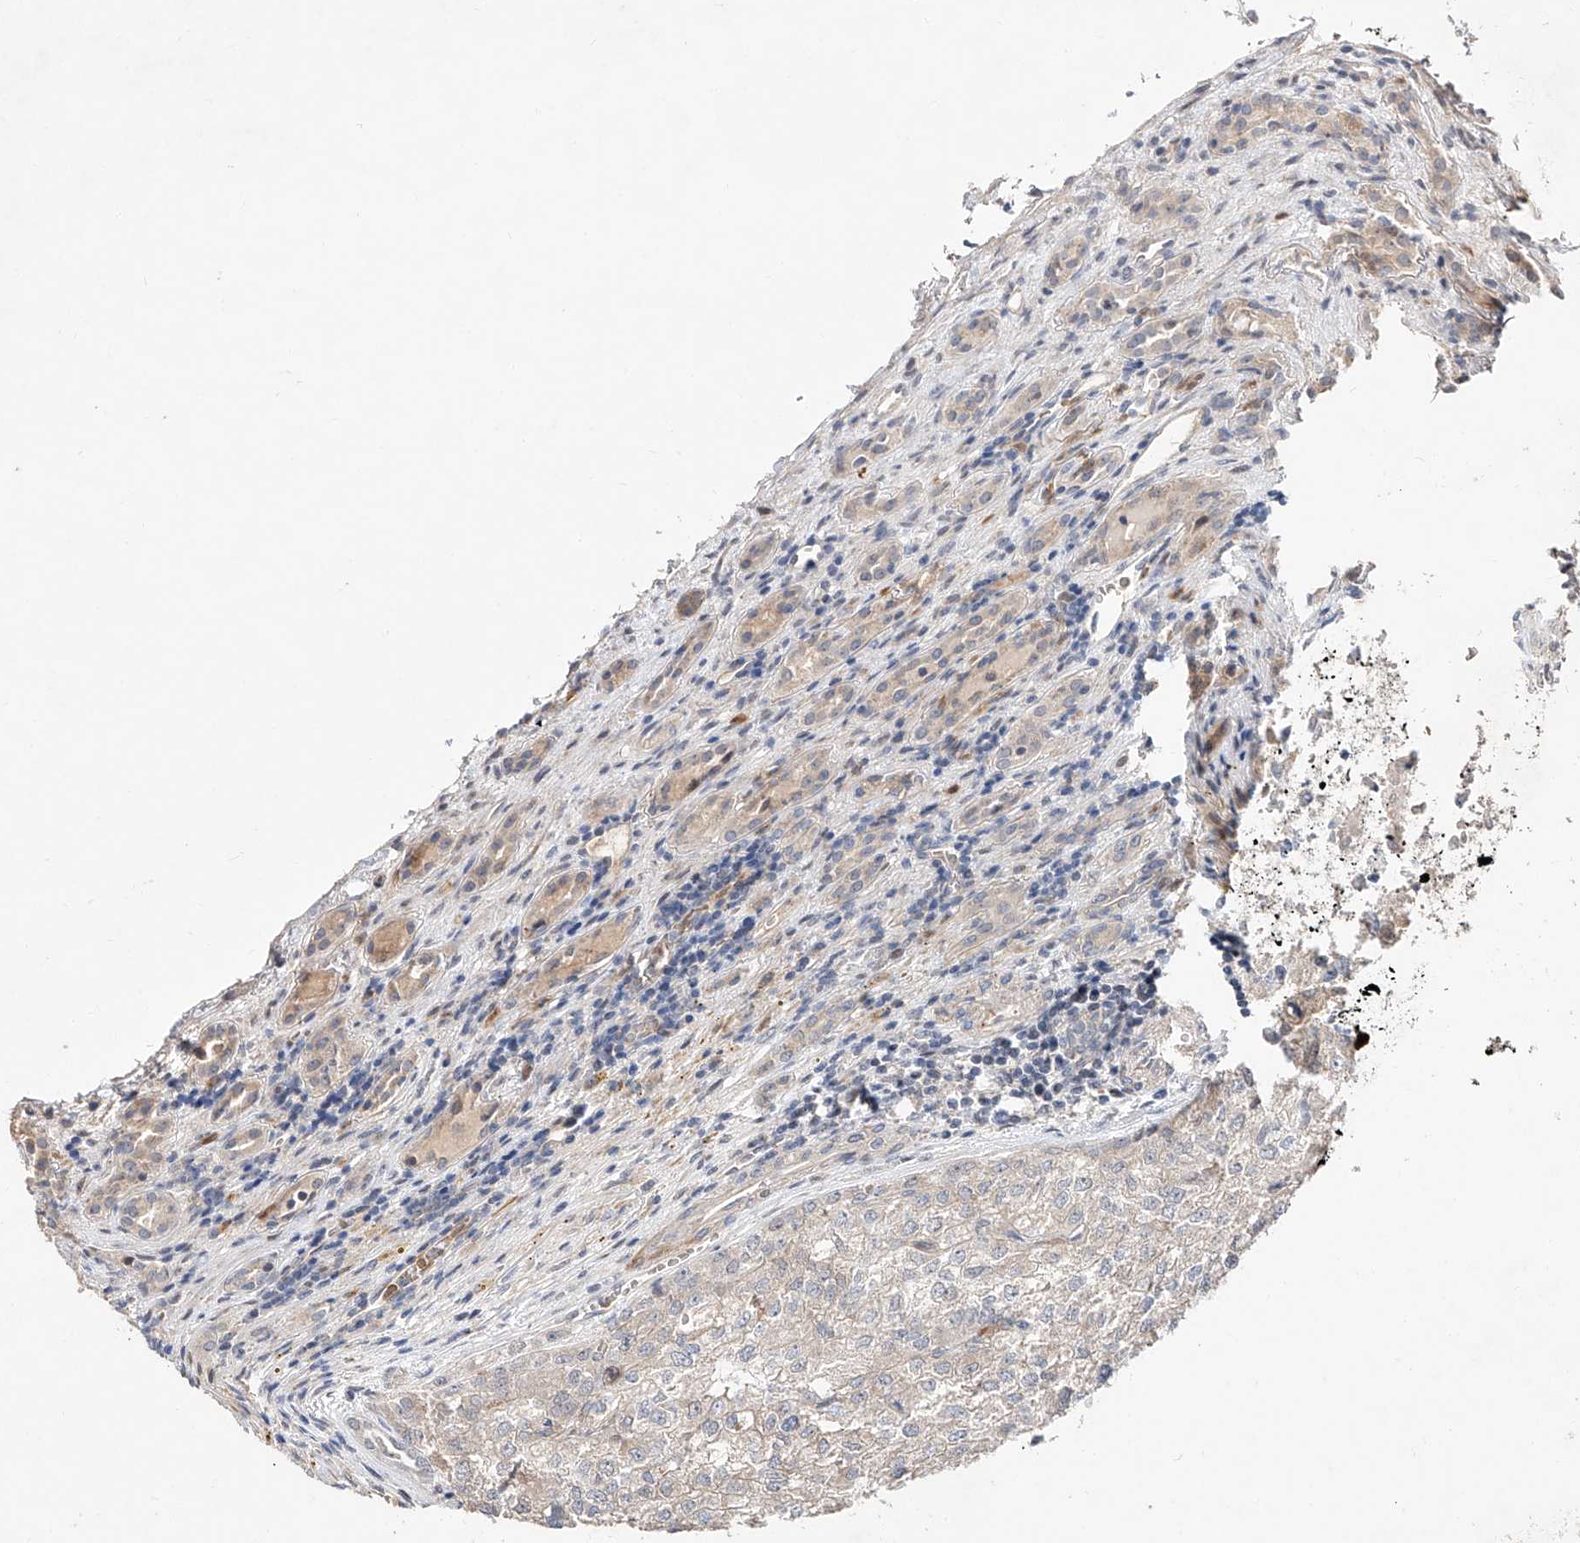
{"staining": {"intensity": "negative", "quantity": "none", "location": "none"}, "tissue": "renal cancer", "cell_type": "Tumor cells", "image_type": "cancer", "snomed": [{"axis": "morphology", "description": "Adenocarcinoma, NOS"}, {"axis": "topography", "description": "Kidney"}], "caption": "Protein analysis of adenocarcinoma (renal) reveals no significant expression in tumor cells.", "gene": "FUCA2", "patient": {"sex": "female", "age": 54}}